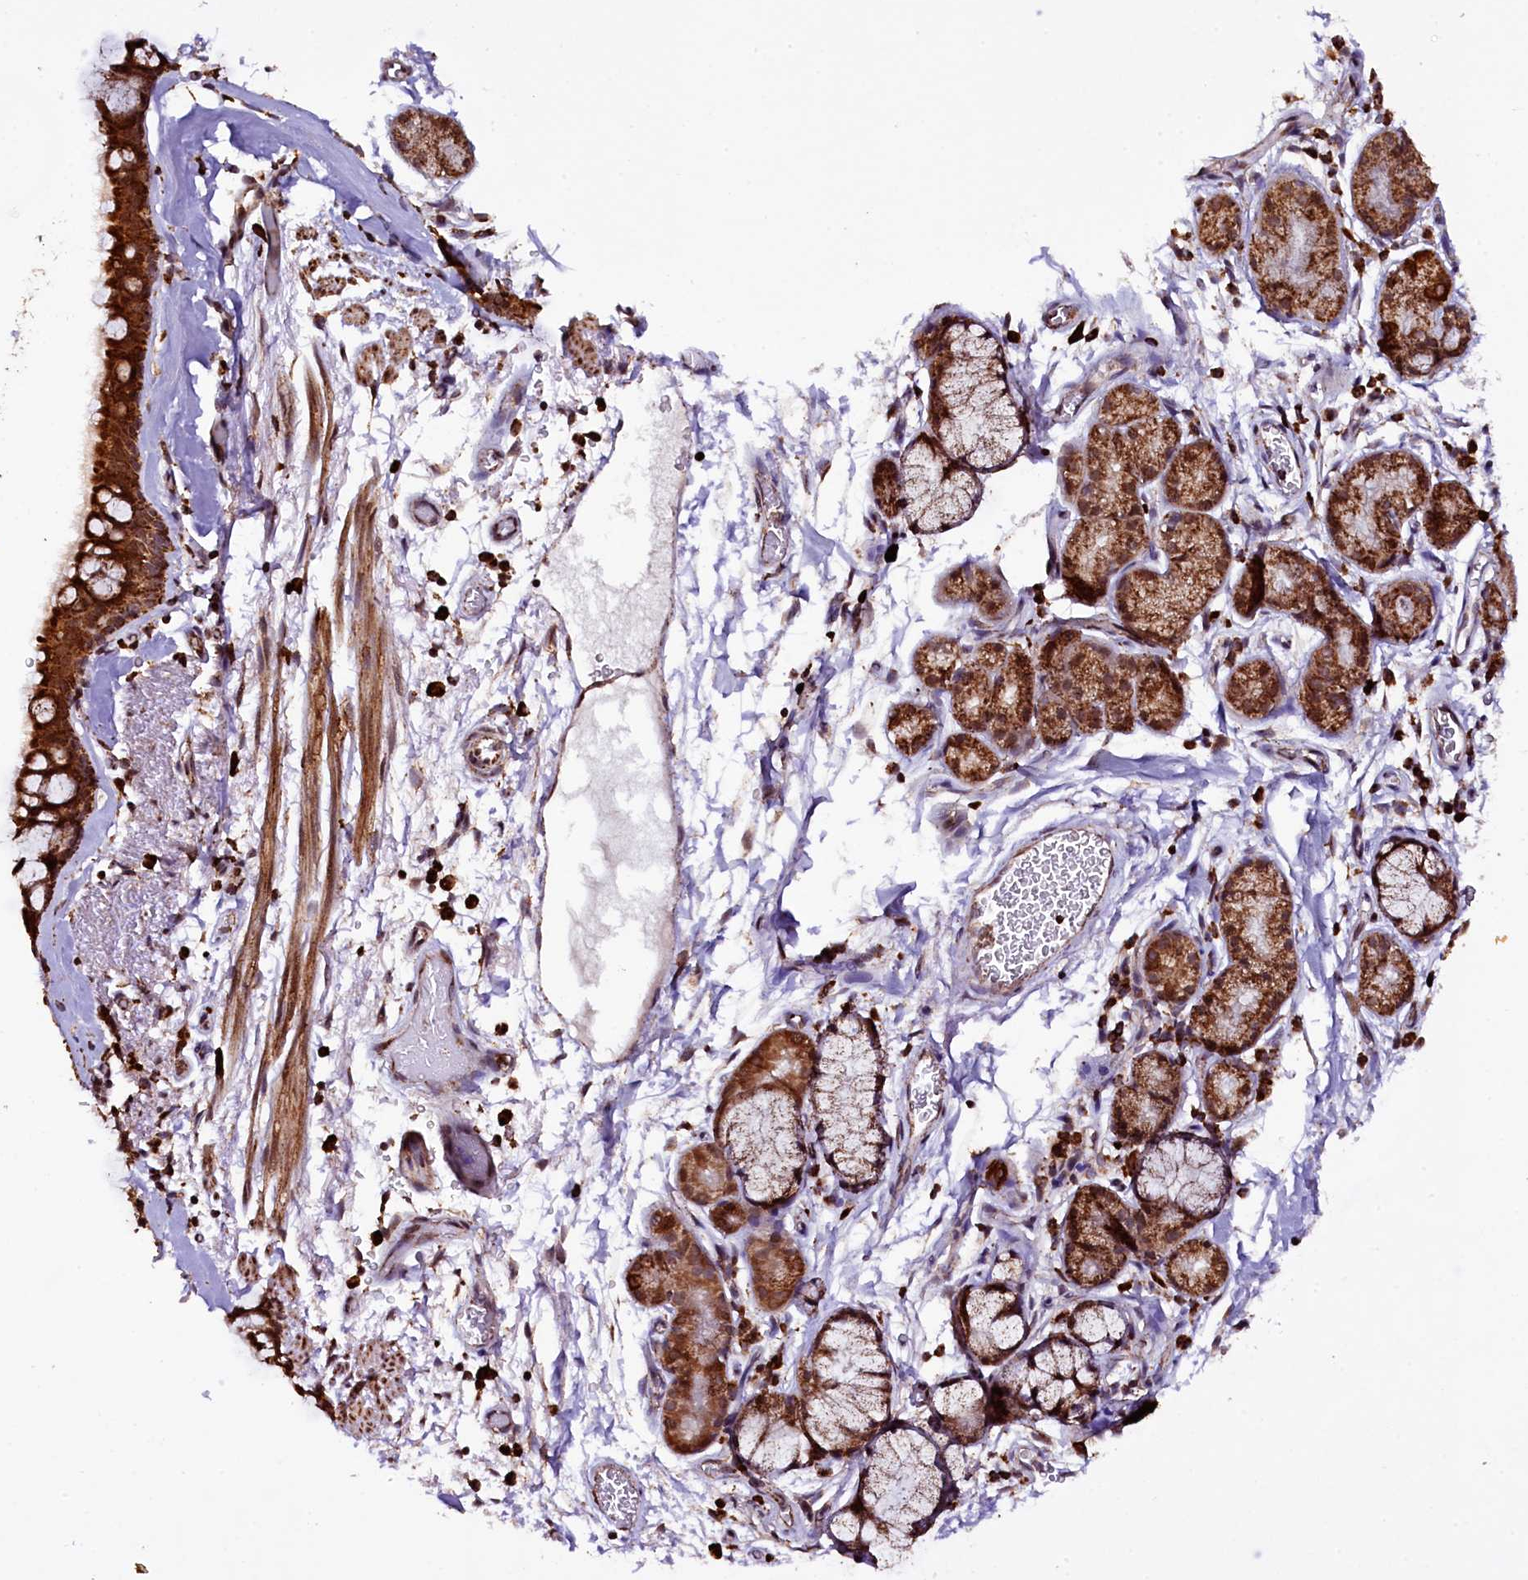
{"staining": {"intensity": "strong", "quantity": ">75%", "location": "cytoplasmic/membranous"}, "tissue": "bronchus", "cell_type": "Respiratory epithelial cells", "image_type": "normal", "snomed": [{"axis": "morphology", "description": "Normal tissue, NOS"}, {"axis": "topography", "description": "Bronchus"}], "caption": "Immunohistochemical staining of unremarkable bronchus exhibits high levels of strong cytoplasmic/membranous positivity in about >75% of respiratory epithelial cells. The staining was performed using DAB (3,3'-diaminobenzidine), with brown indicating positive protein expression. Nuclei are stained blue with hematoxylin.", "gene": "KLC2", "patient": {"sex": "male", "age": 65}}